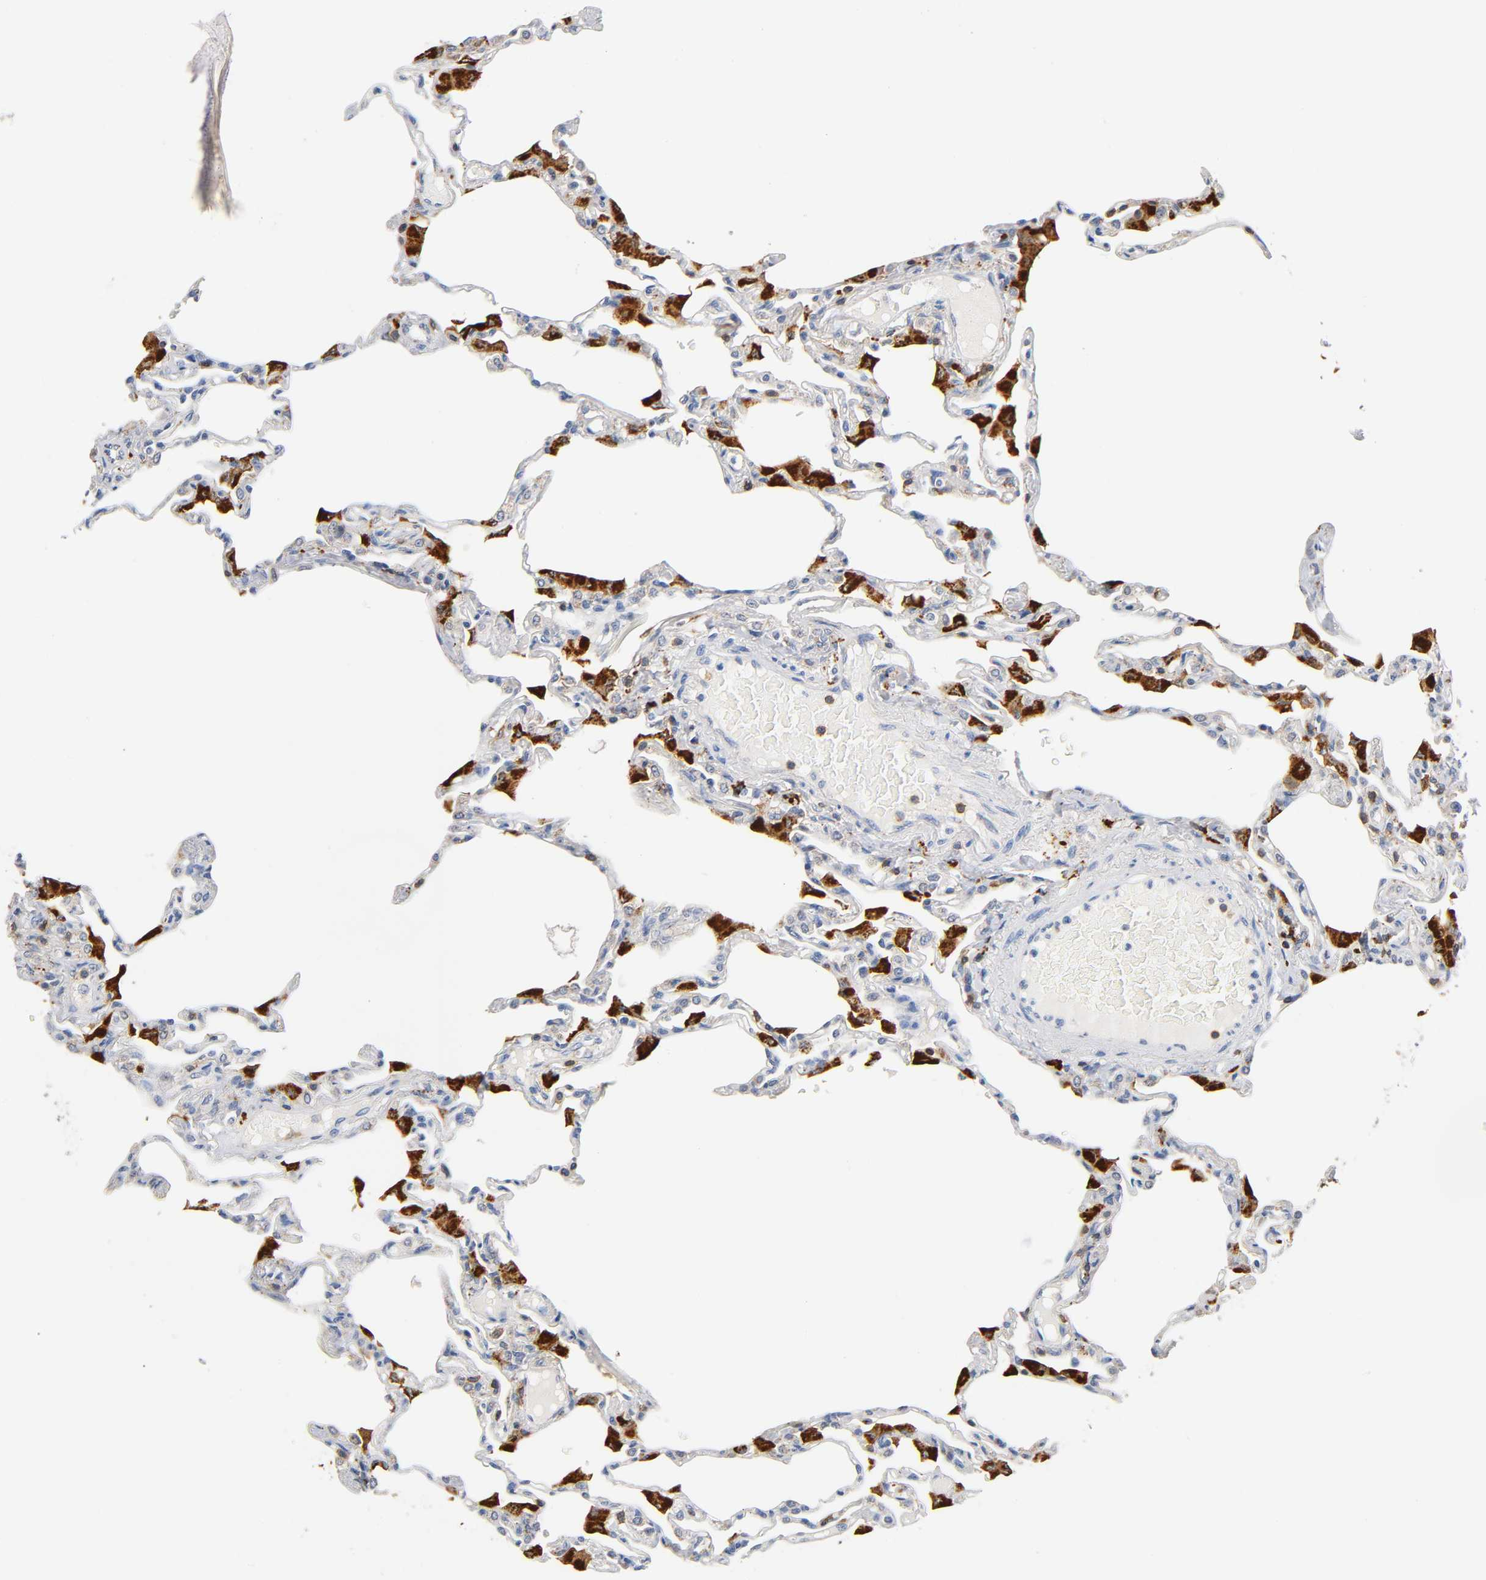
{"staining": {"intensity": "negative", "quantity": "none", "location": "none"}, "tissue": "lung", "cell_type": "Alveolar cells", "image_type": "normal", "snomed": [{"axis": "morphology", "description": "Normal tissue, NOS"}, {"axis": "topography", "description": "Lung"}], "caption": "DAB (3,3'-diaminobenzidine) immunohistochemical staining of unremarkable human lung displays no significant expression in alveolar cells. (DAB immunohistochemistry (IHC), high magnification).", "gene": "UCKL1", "patient": {"sex": "female", "age": 49}}